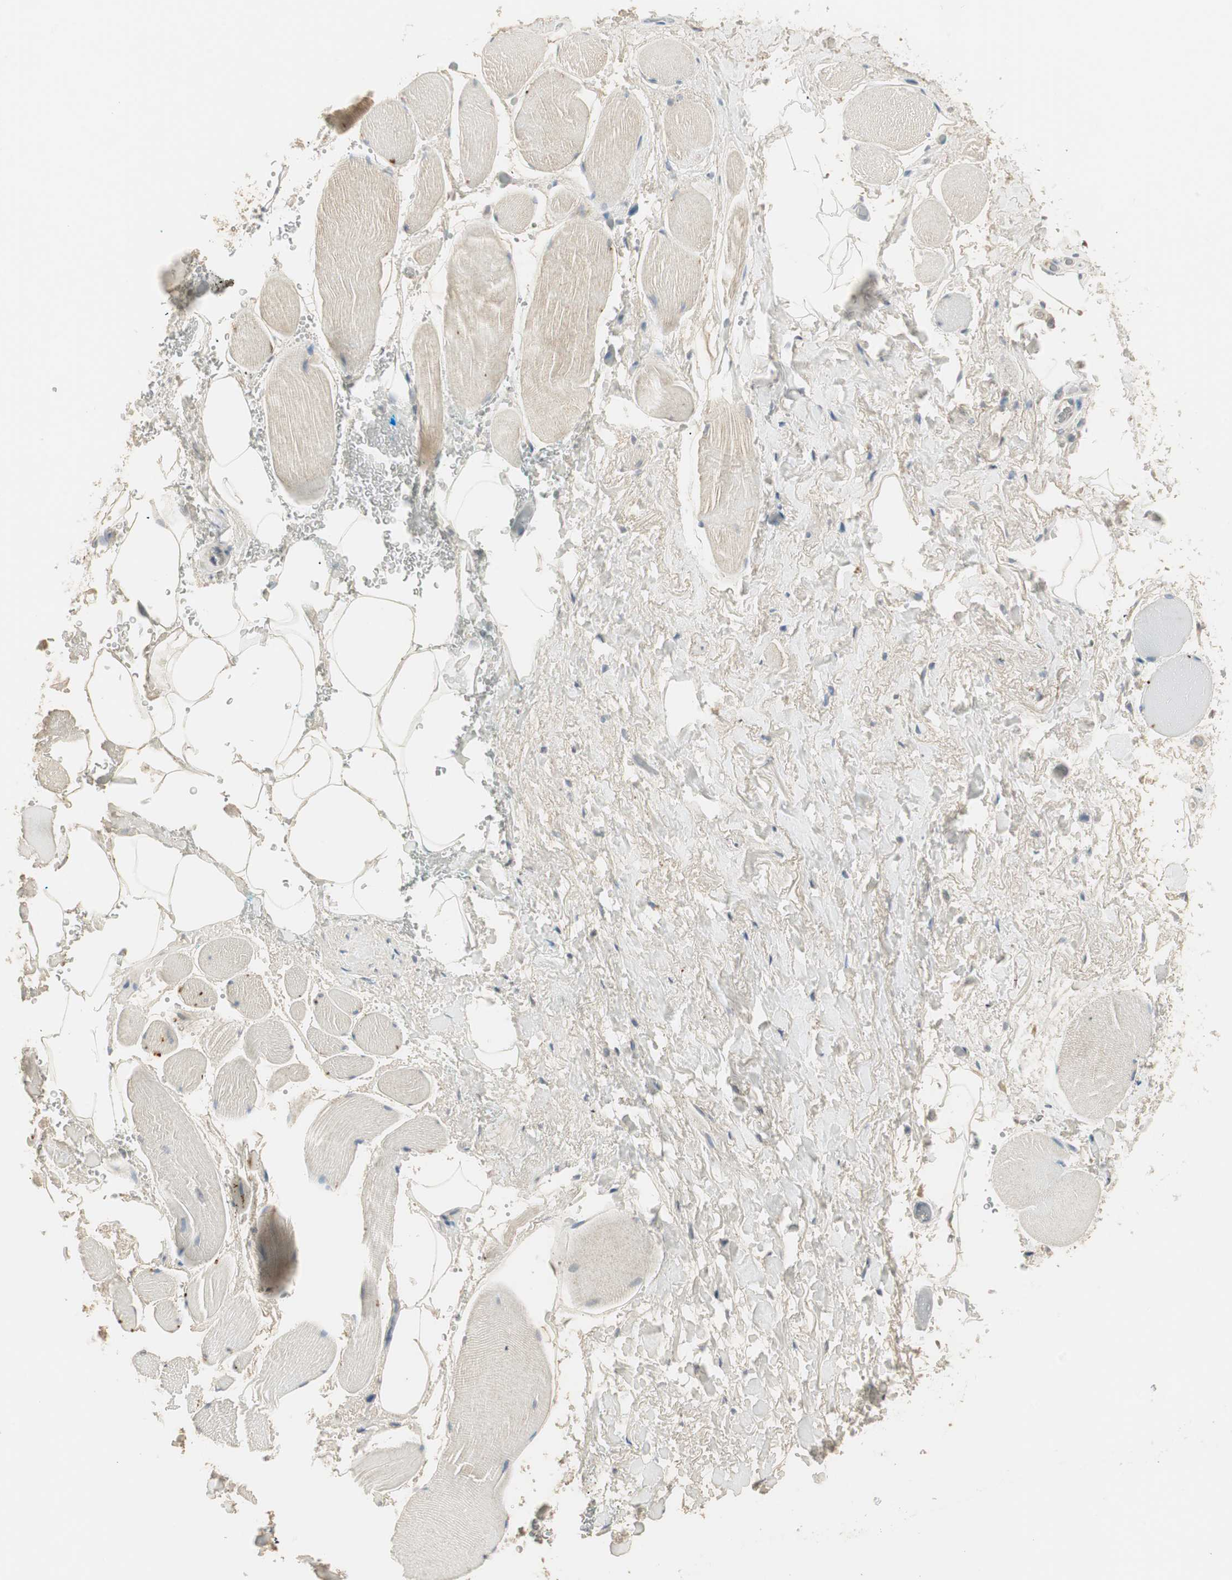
{"staining": {"intensity": "moderate", "quantity": ">75%", "location": "cytoplasmic/membranous"}, "tissue": "adipose tissue", "cell_type": "Adipocytes", "image_type": "normal", "snomed": [{"axis": "morphology", "description": "Normal tissue, NOS"}, {"axis": "topography", "description": "Soft tissue"}, {"axis": "topography", "description": "Peripheral nerve tissue"}], "caption": "Immunohistochemistry (IHC) histopathology image of normal adipose tissue: adipose tissue stained using immunohistochemistry (IHC) shows medium levels of moderate protein expression localized specifically in the cytoplasmic/membranous of adipocytes, appearing as a cytoplasmic/membranous brown color.", "gene": "RUNX2", "patient": {"sex": "female", "age": 71}}